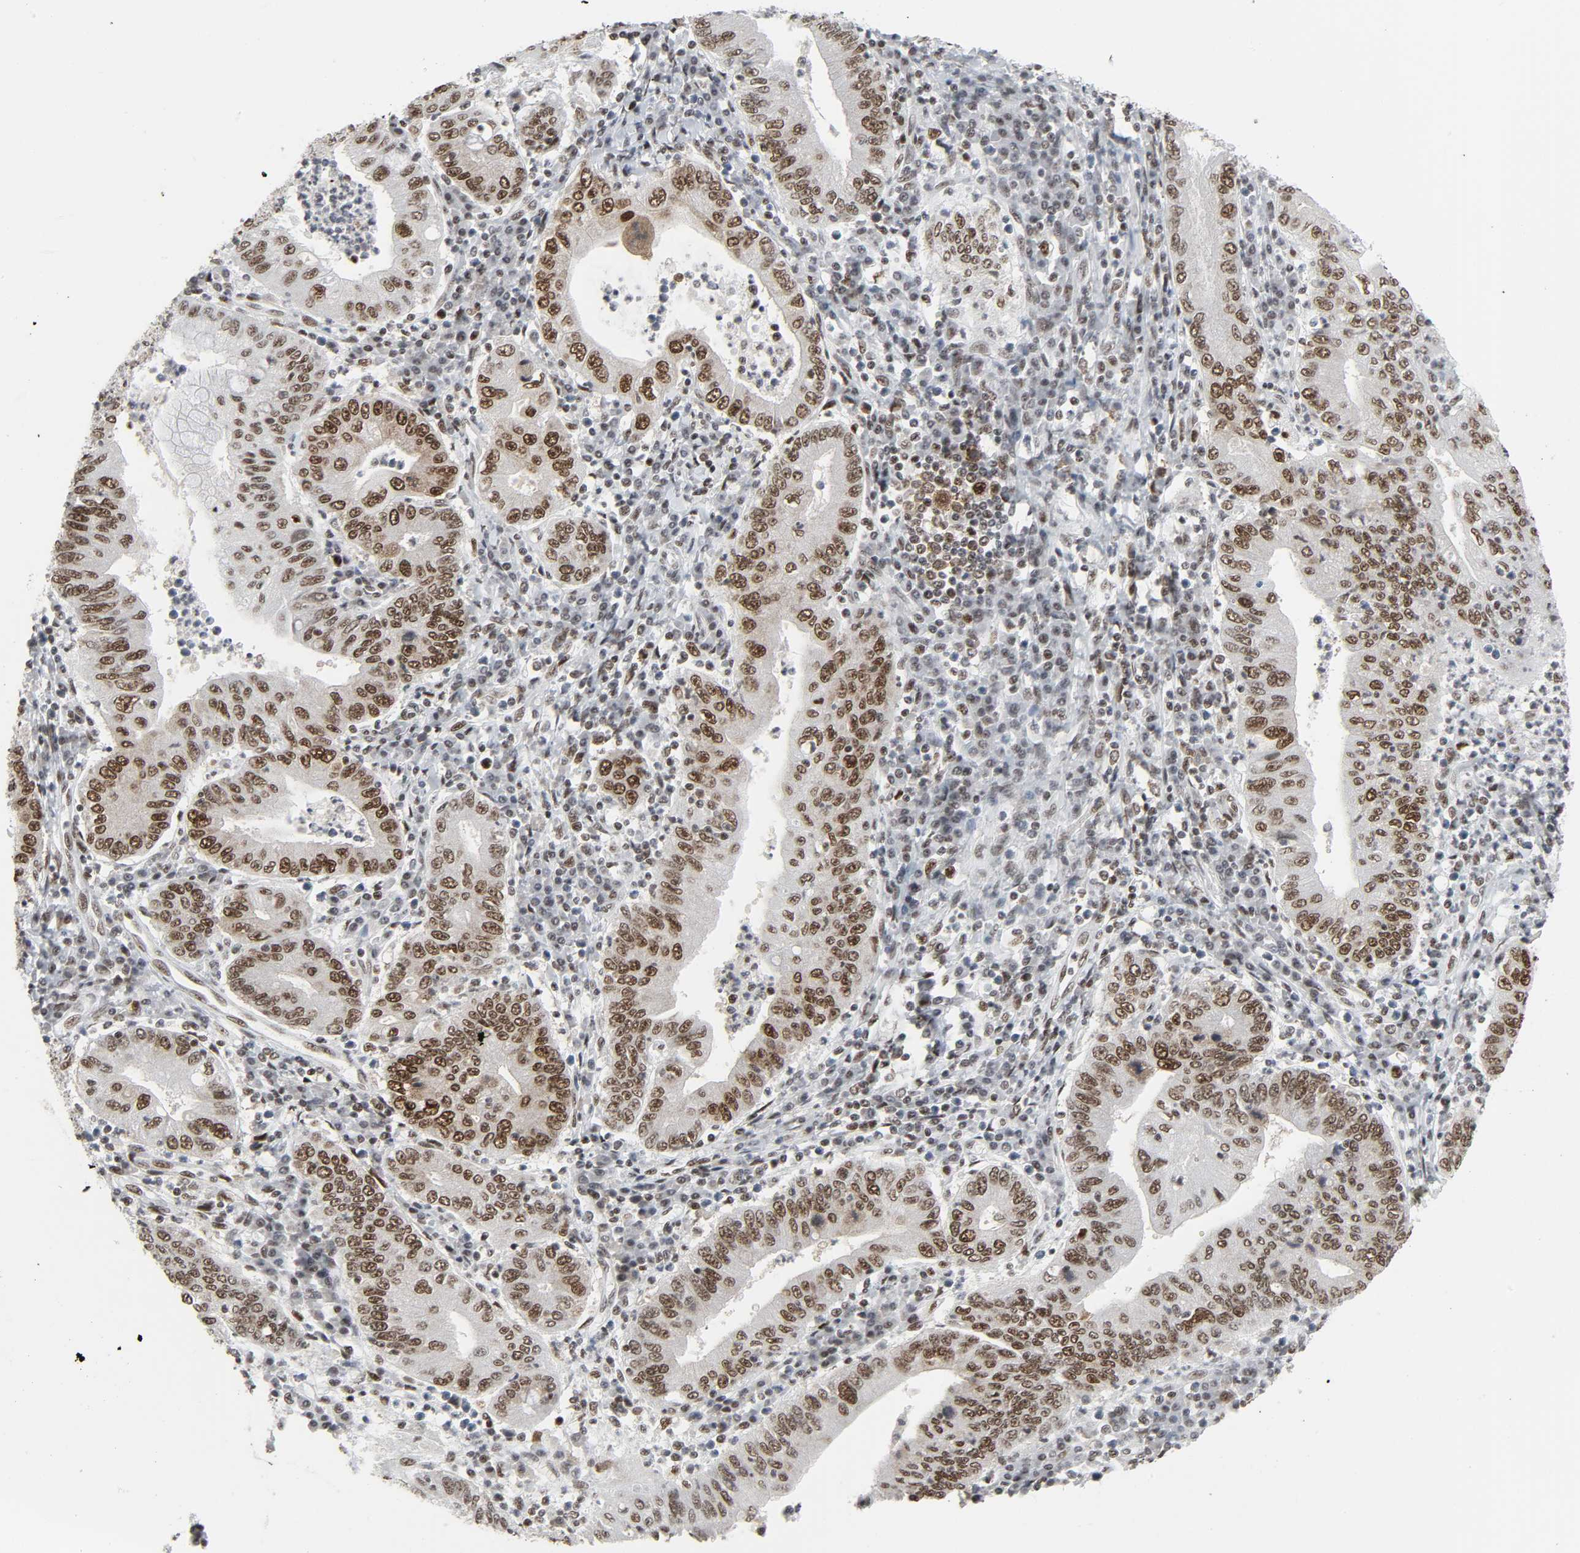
{"staining": {"intensity": "strong", "quantity": ">75%", "location": "nuclear"}, "tissue": "stomach cancer", "cell_type": "Tumor cells", "image_type": "cancer", "snomed": [{"axis": "morphology", "description": "Normal tissue, NOS"}, {"axis": "morphology", "description": "Adenocarcinoma, NOS"}, {"axis": "topography", "description": "Esophagus"}, {"axis": "topography", "description": "Stomach, upper"}, {"axis": "topography", "description": "Peripheral nerve tissue"}], "caption": "IHC of stomach cancer exhibits high levels of strong nuclear staining in about >75% of tumor cells.", "gene": "CDK7", "patient": {"sex": "male", "age": 62}}